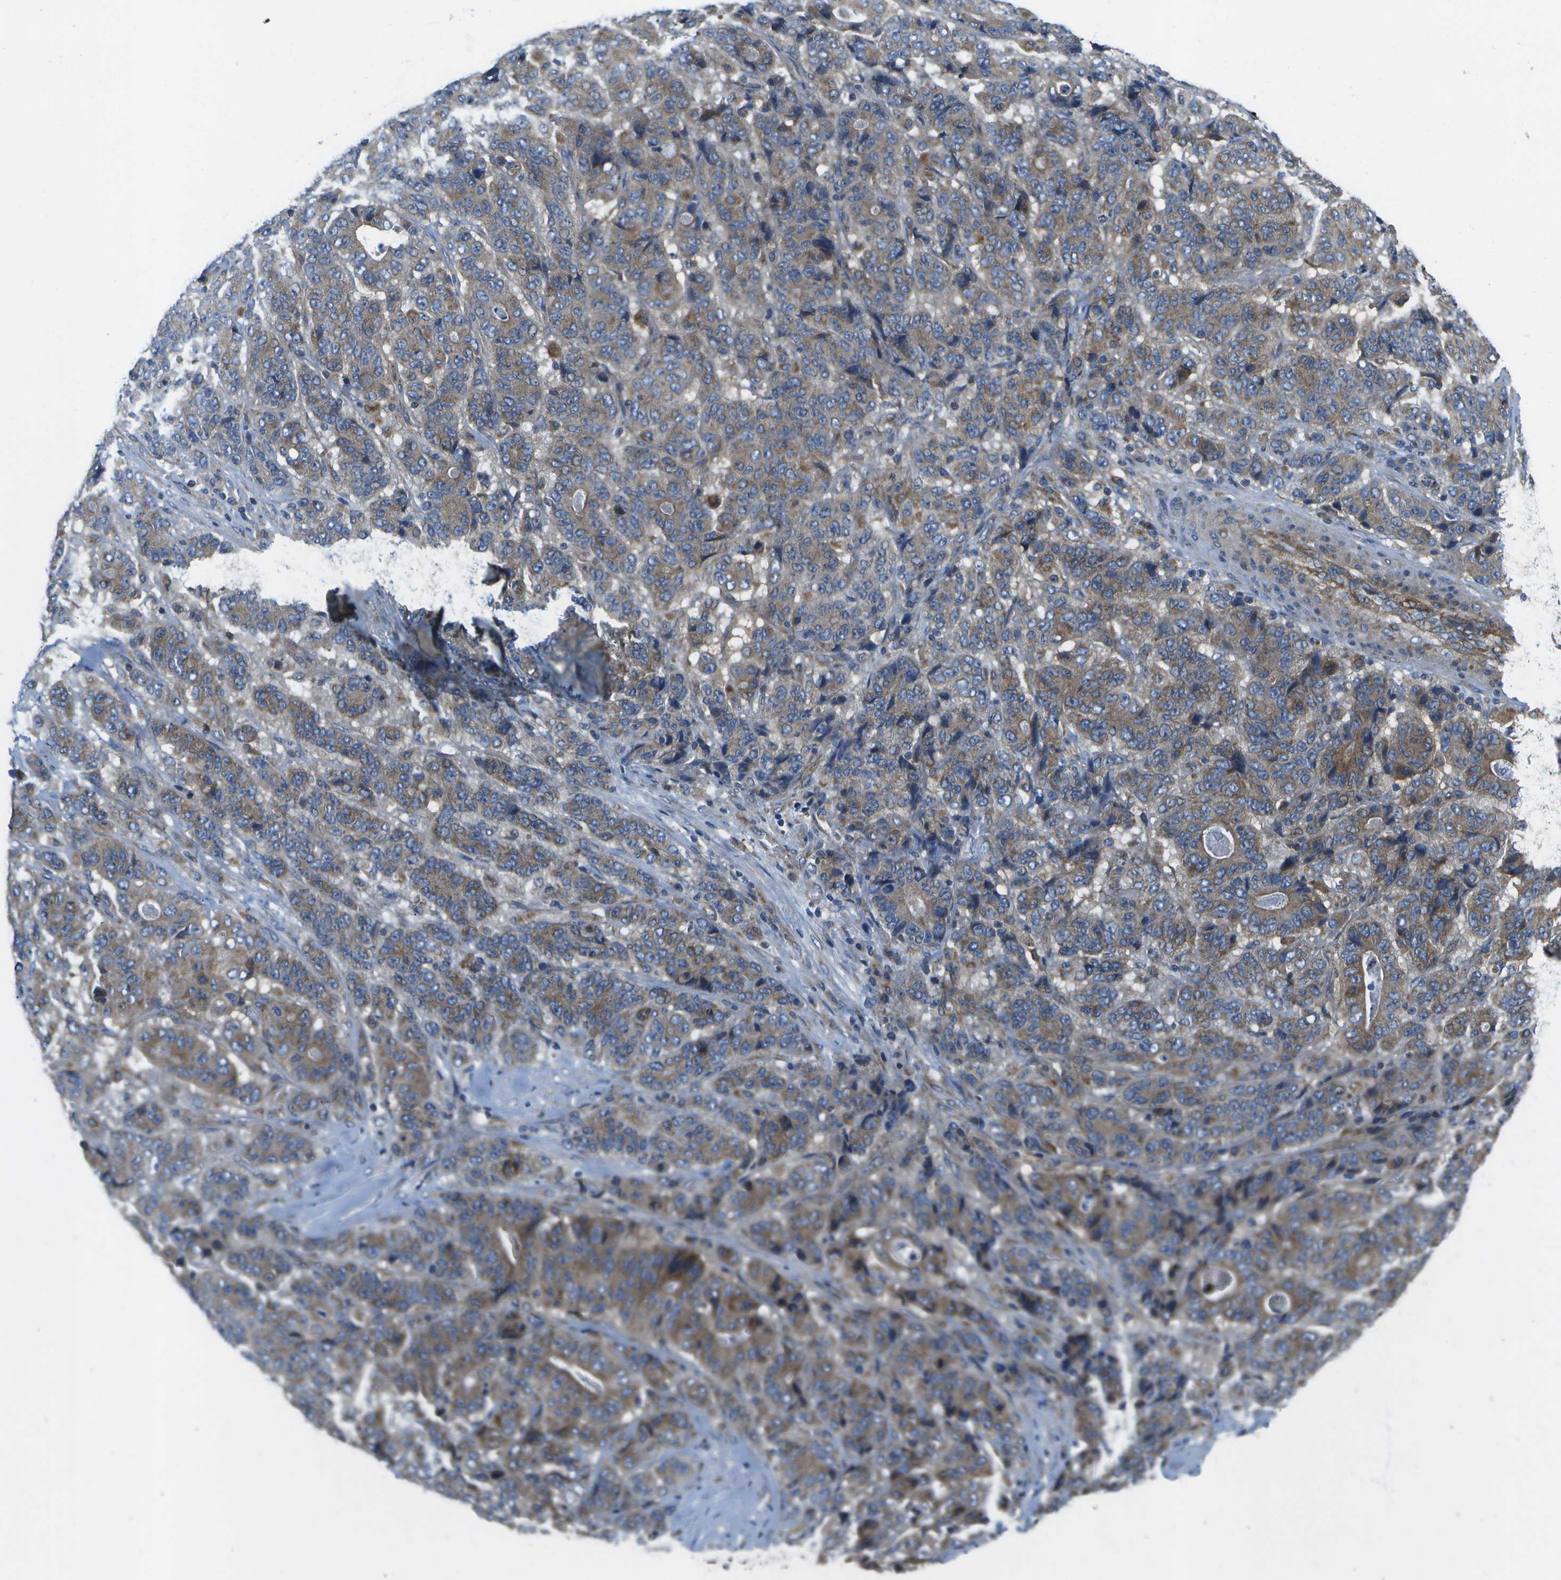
{"staining": {"intensity": "moderate", "quantity": ">75%", "location": "cytoplasmic/membranous"}, "tissue": "stomach cancer", "cell_type": "Tumor cells", "image_type": "cancer", "snomed": [{"axis": "morphology", "description": "Adenocarcinoma, NOS"}, {"axis": "topography", "description": "Stomach"}], "caption": "Tumor cells display medium levels of moderate cytoplasmic/membranous positivity in approximately >75% of cells in human adenocarcinoma (stomach).", "gene": "MVK", "patient": {"sex": "female", "age": 73}}